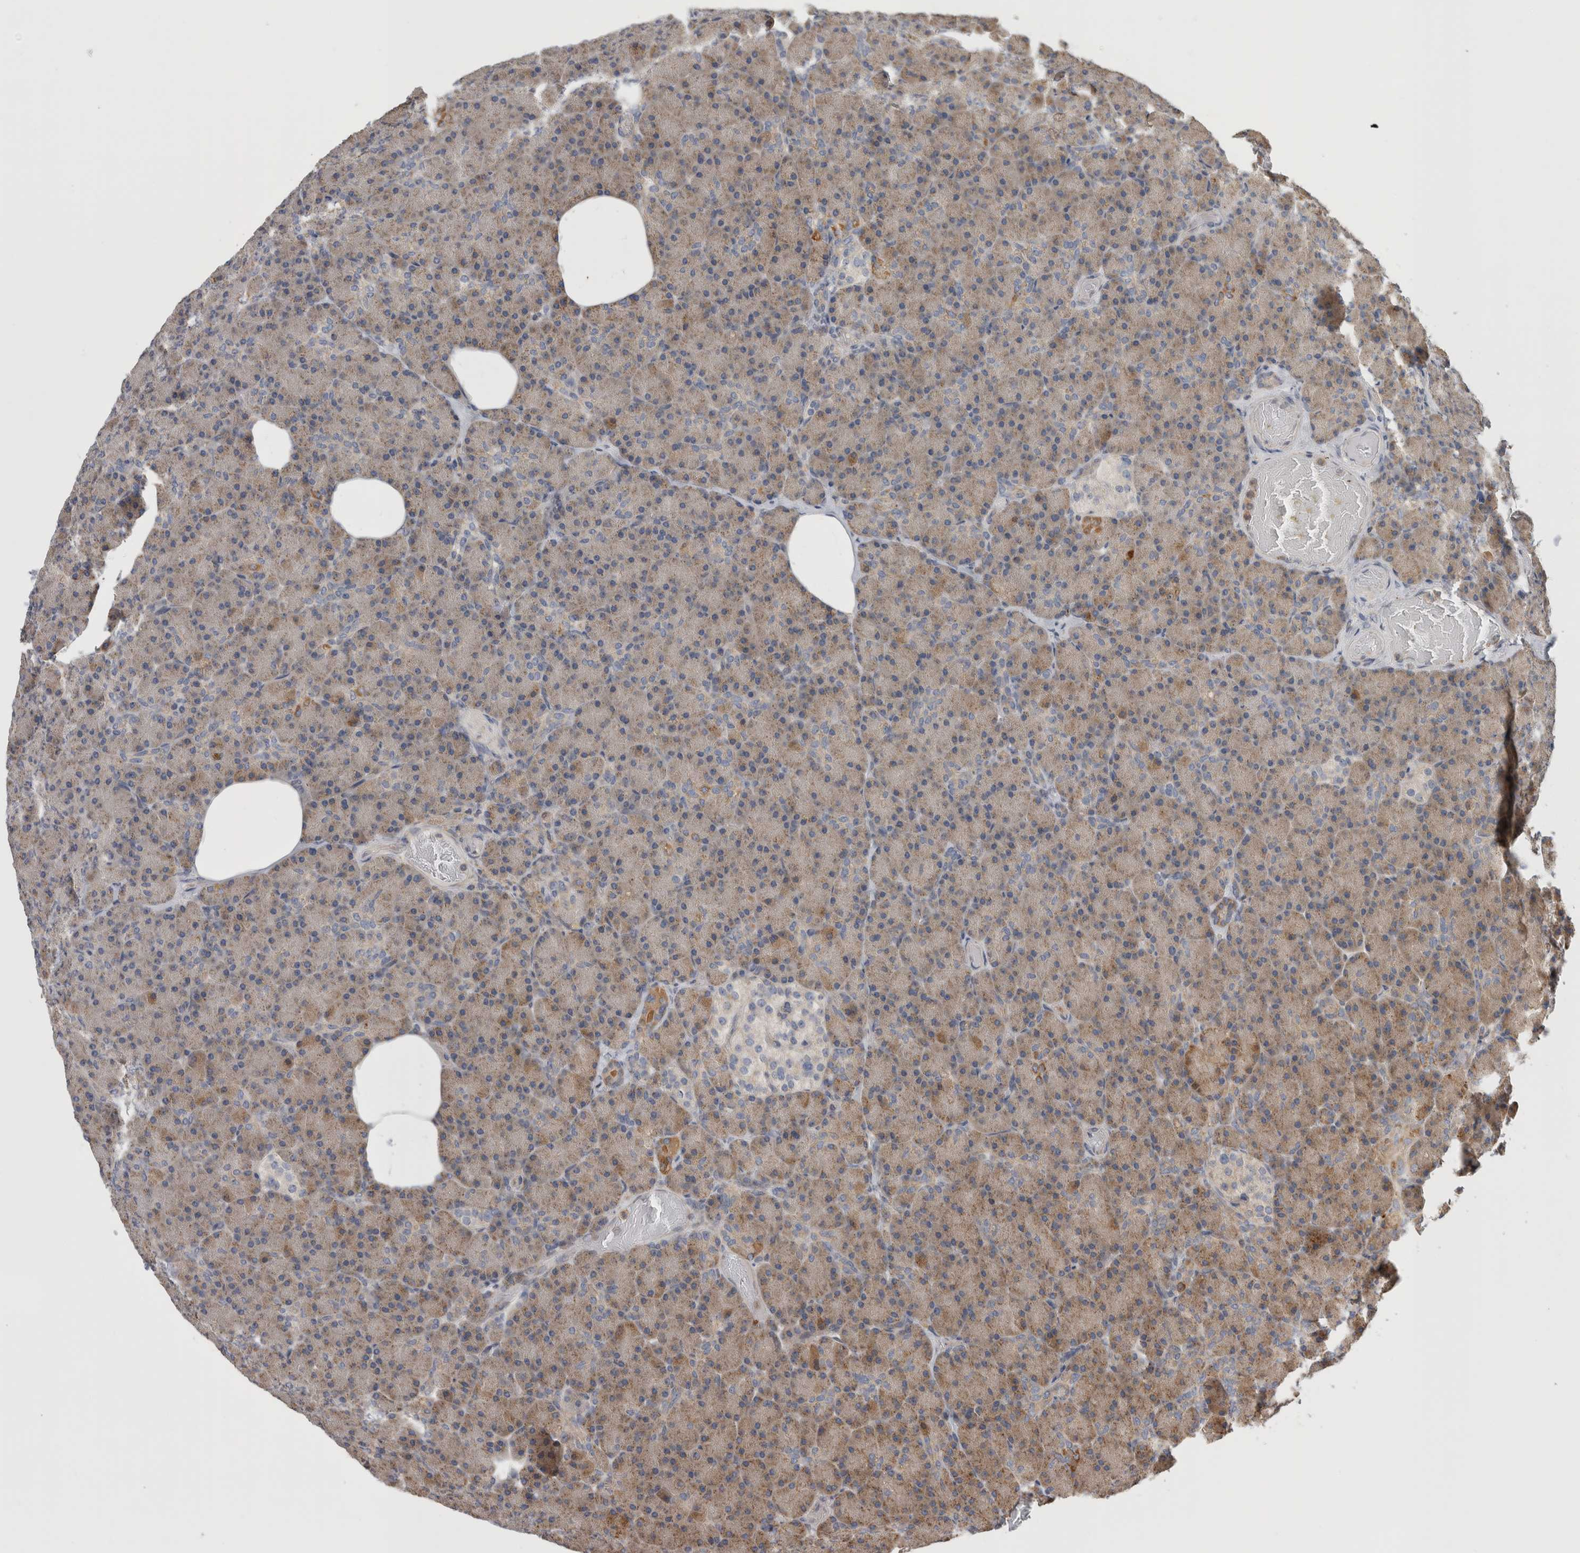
{"staining": {"intensity": "moderate", "quantity": ">75%", "location": "cytoplasmic/membranous"}, "tissue": "pancreas", "cell_type": "Exocrine glandular cells", "image_type": "normal", "snomed": [{"axis": "morphology", "description": "Normal tissue, NOS"}, {"axis": "topography", "description": "Pancreas"}], "caption": "Protein expression analysis of benign pancreas demonstrates moderate cytoplasmic/membranous positivity in approximately >75% of exocrine glandular cells.", "gene": "GRIK2", "patient": {"sex": "female", "age": 43}}